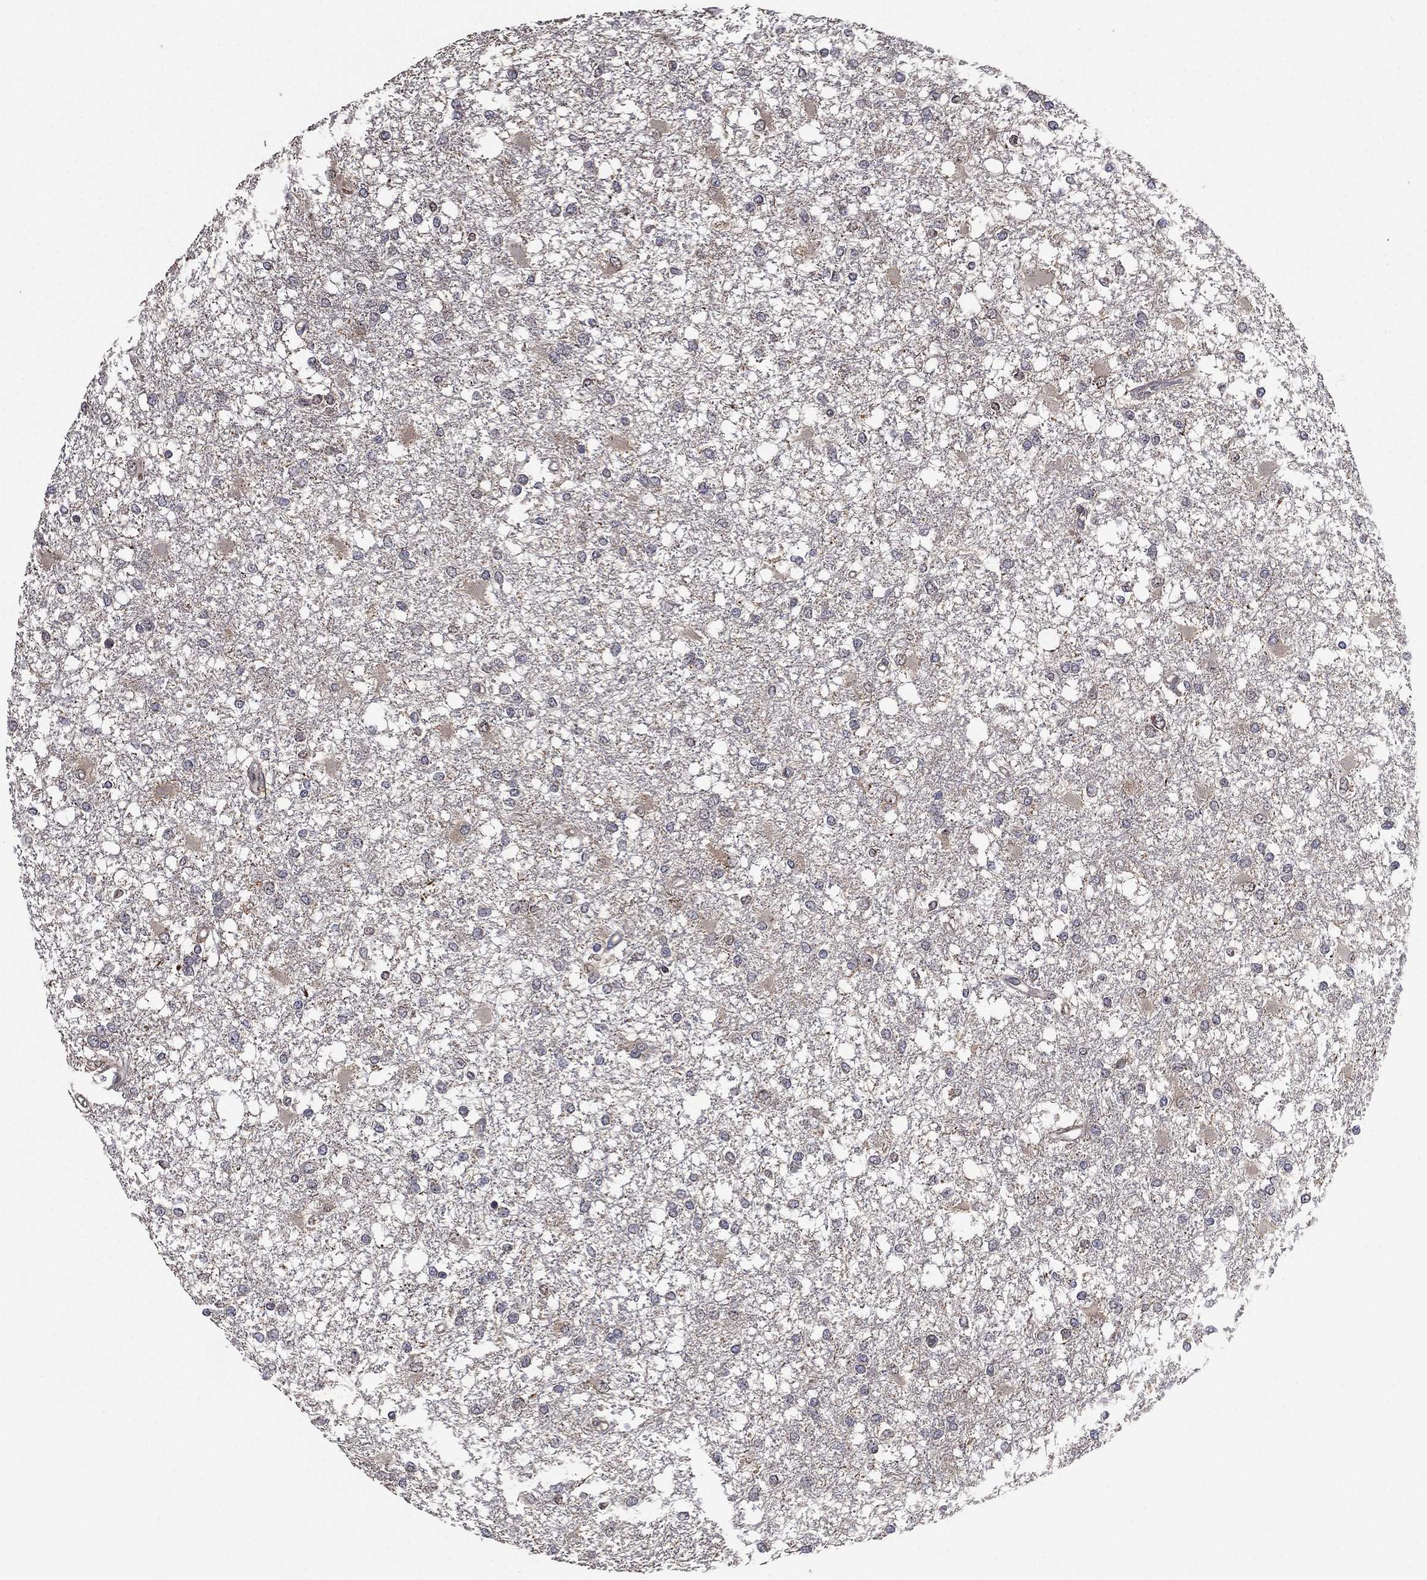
{"staining": {"intensity": "negative", "quantity": "none", "location": "none"}, "tissue": "glioma", "cell_type": "Tumor cells", "image_type": "cancer", "snomed": [{"axis": "morphology", "description": "Glioma, malignant, High grade"}, {"axis": "topography", "description": "Cerebral cortex"}], "caption": "Human high-grade glioma (malignant) stained for a protein using immunohistochemistry (IHC) reveals no positivity in tumor cells.", "gene": "NELFCD", "patient": {"sex": "male", "age": 79}}